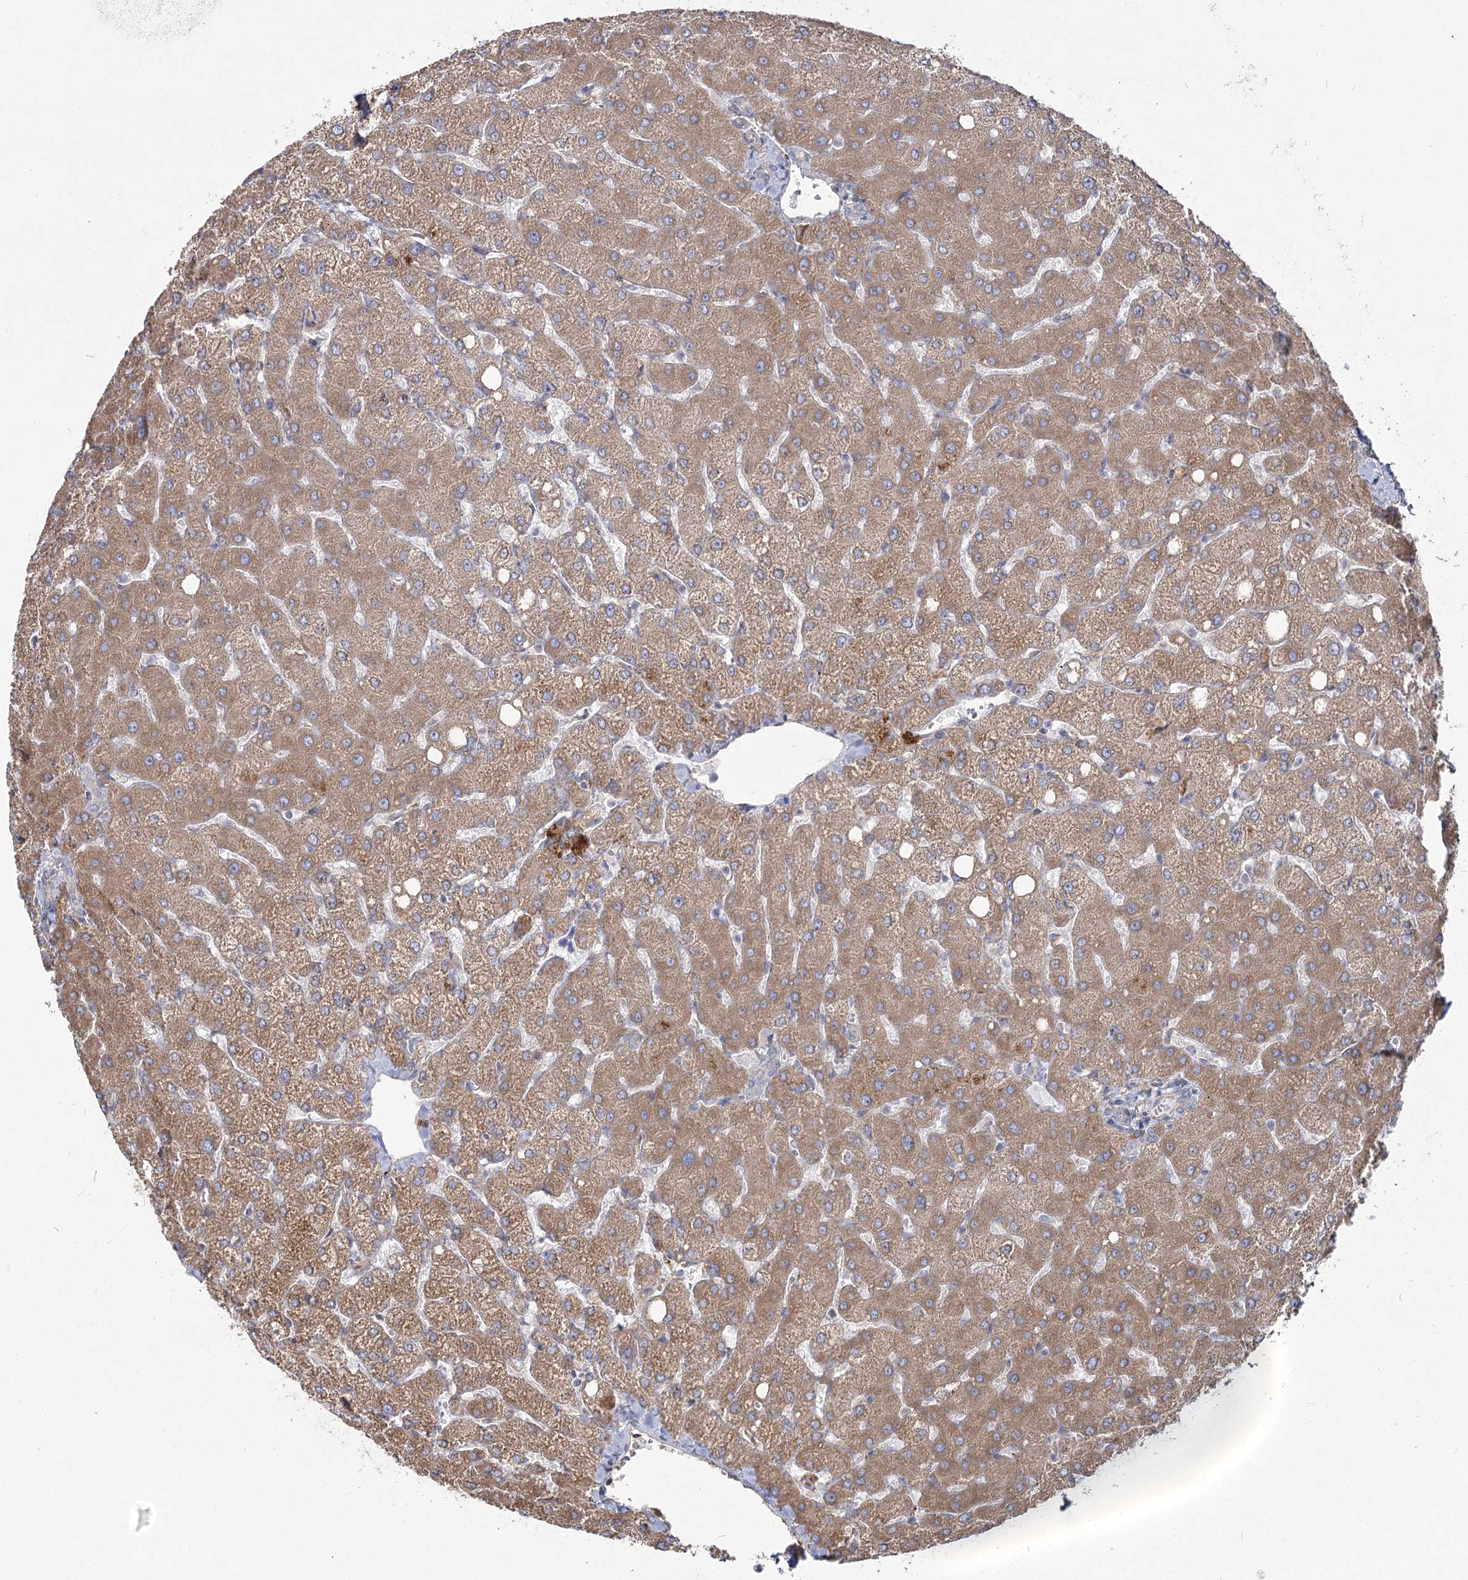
{"staining": {"intensity": "negative", "quantity": "none", "location": "none"}, "tissue": "liver", "cell_type": "Cholangiocytes", "image_type": "normal", "snomed": [{"axis": "morphology", "description": "Normal tissue, NOS"}, {"axis": "topography", "description": "Liver"}], "caption": "A photomicrograph of liver stained for a protein displays no brown staining in cholangiocytes. (DAB (3,3'-diaminobenzidine) immunohistochemistry (IHC), high magnification).", "gene": "NHLRC2", "patient": {"sex": "female", "age": 54}}